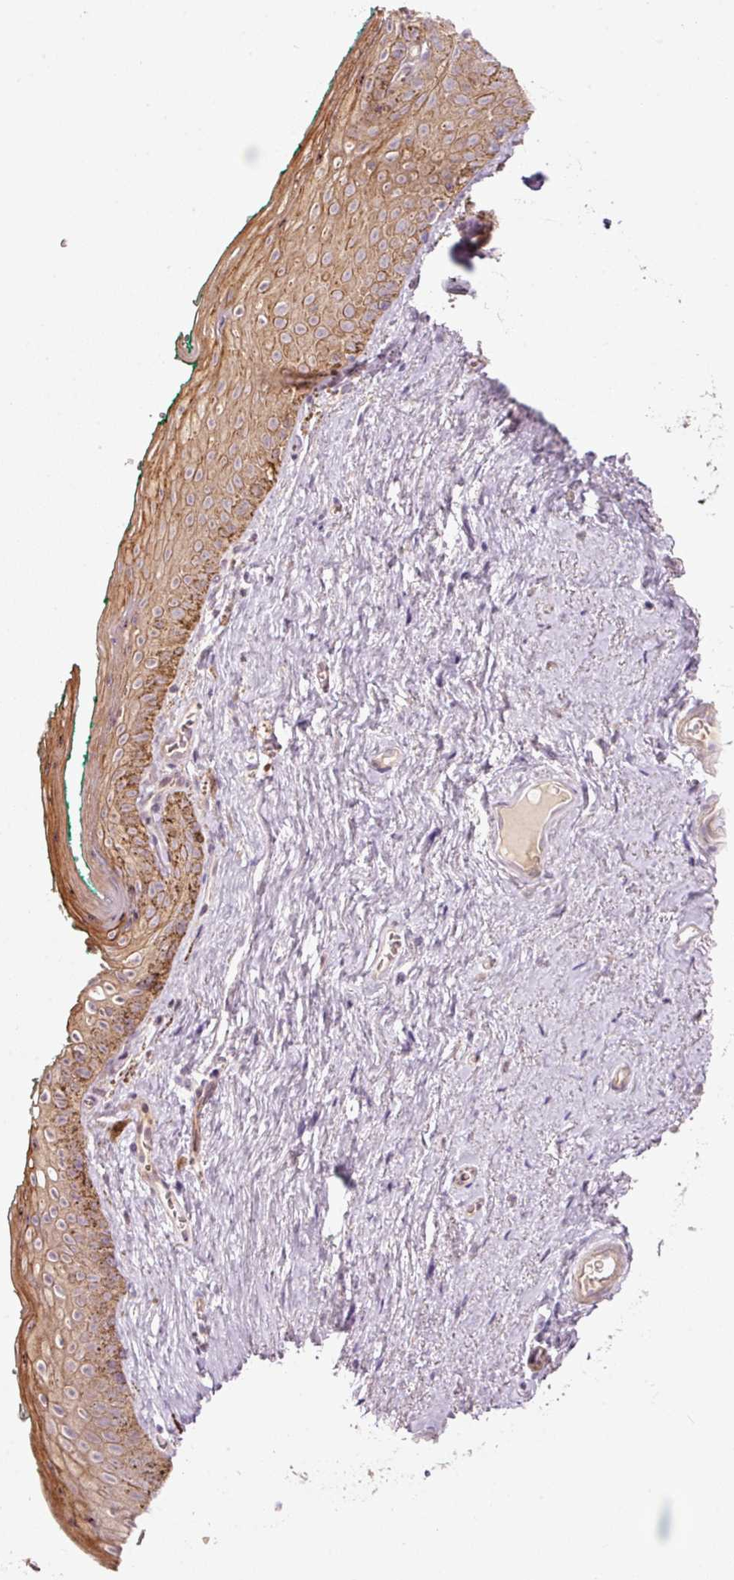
{"staining": {"intensity": "strong", "quantity": ">75%", "location": "cytoplasmic/membranous"}, "tissue": "vagina", "cell_type": "Squamous epithelial cells", "image_type": "normal", "snomed": [{"axis": "morphology", "description": "Normal tissue, NOS"}, {"axis": "topography", "description": "Vulva"}, {"axis": "topography", "description": "Vagina"}, {"axis": "topography", "description": "Peripheral nerve tissue"}], "caption": "Vagina stained with DAB (3,3'-diaminobenzidine) IHC reveals high levels of strong cytoplasmic/membranous staining in about >75% of squamous epithelial cells.", "gene": "MAP10", "patient": {"sex": "female", "age": 66}}